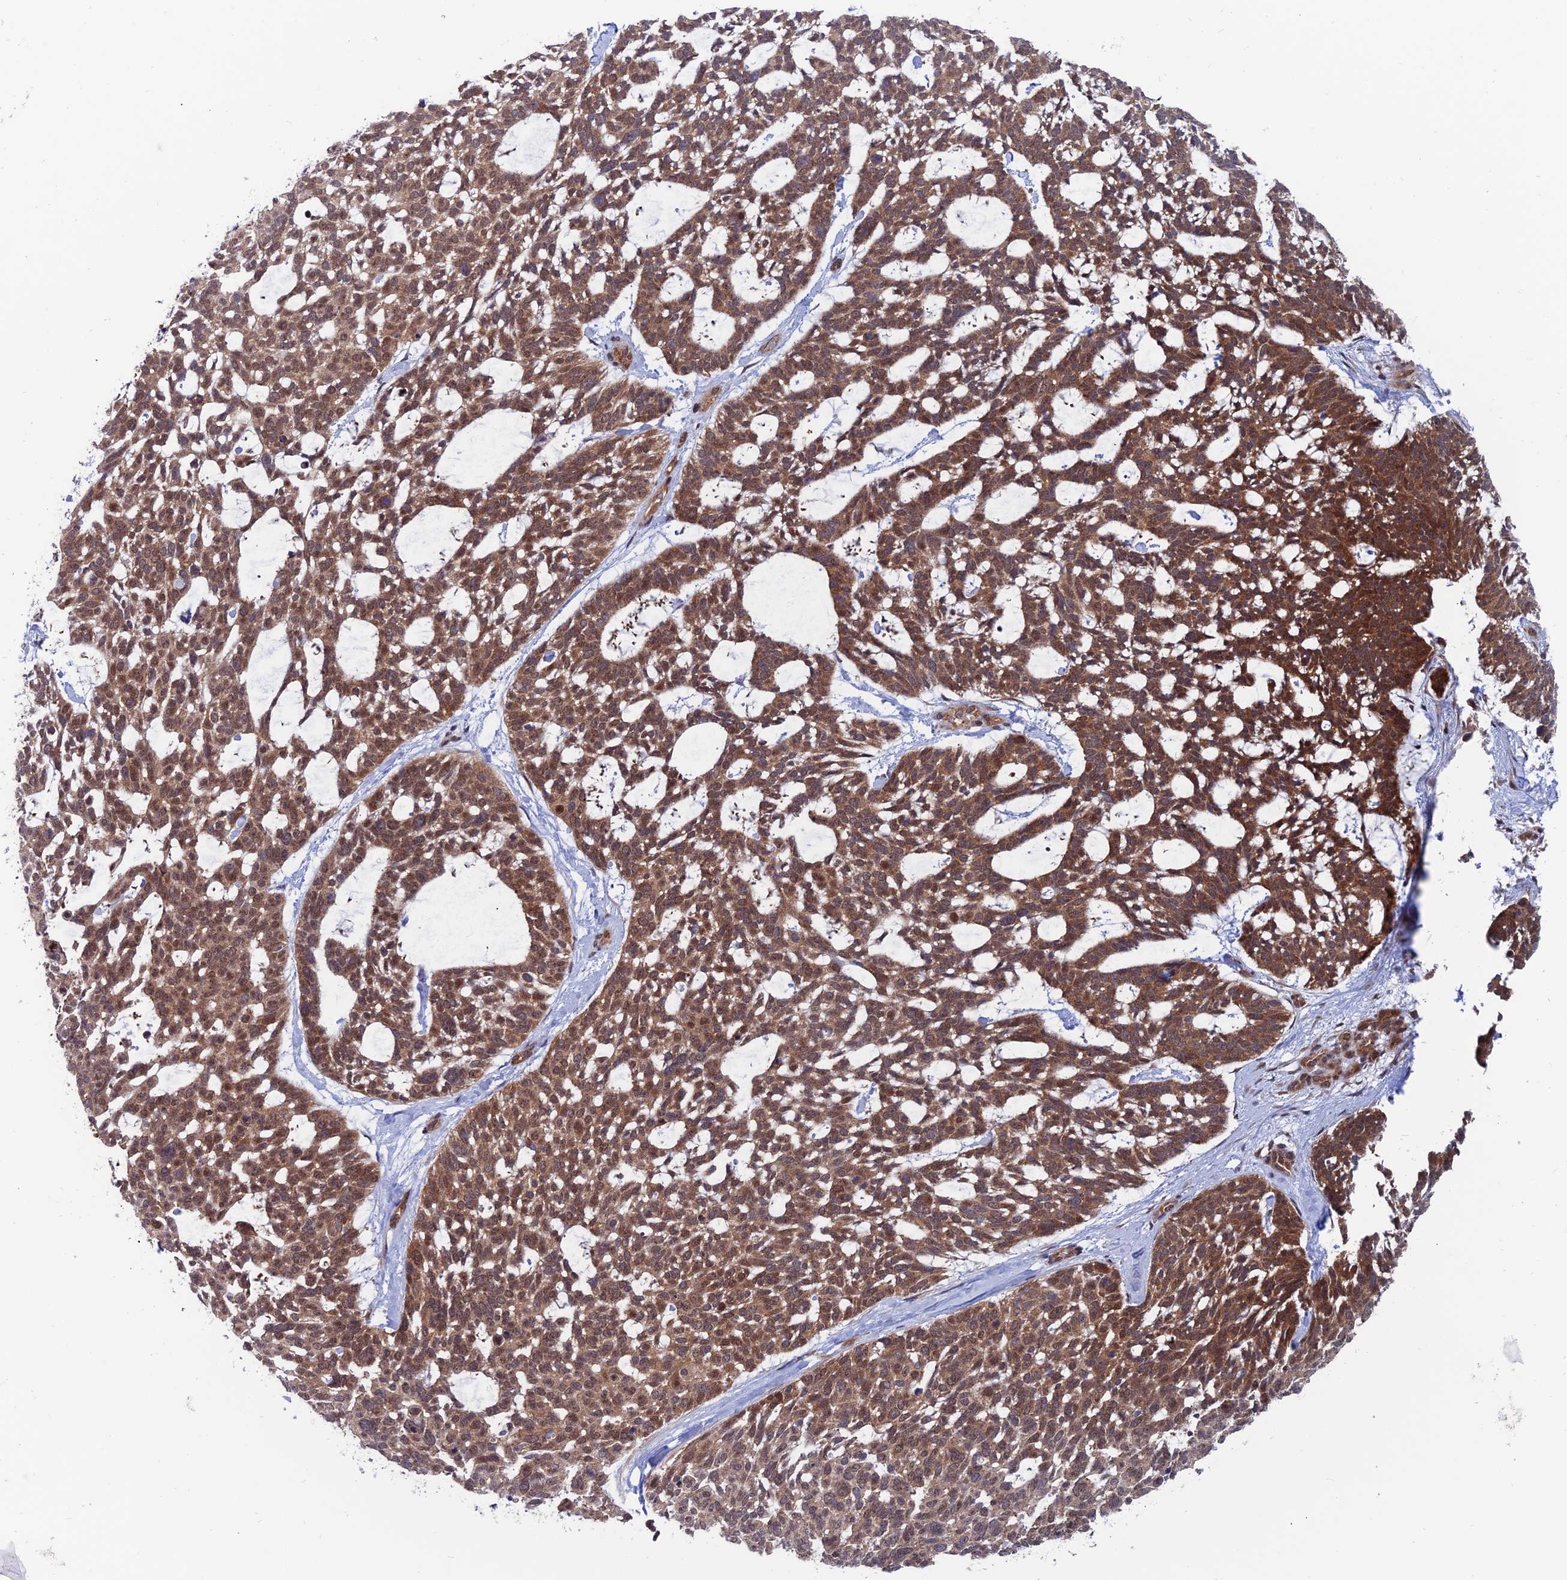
{"staining": {"intensity": "moderate", "quantity": ">75%", "location": "cytoplasmic/membranous,nuclear"}, "tissue": "skin cancer", "cell_type": "Tumor cells", "image_type": "cancer", "snomed": [{"axis": "morphology", "description": "Basal cell carcinoma"}, {"axis": "topography", "description": "Skin"}], "caption": "The immunohistochemical stain highlights moderate cytoplasmic/membranous and nuclear staining in tumor cells of skin basal cell carcinoma tissue.", "gene": "IGBP1", "patient": {"sex": "male", "age": 88}}